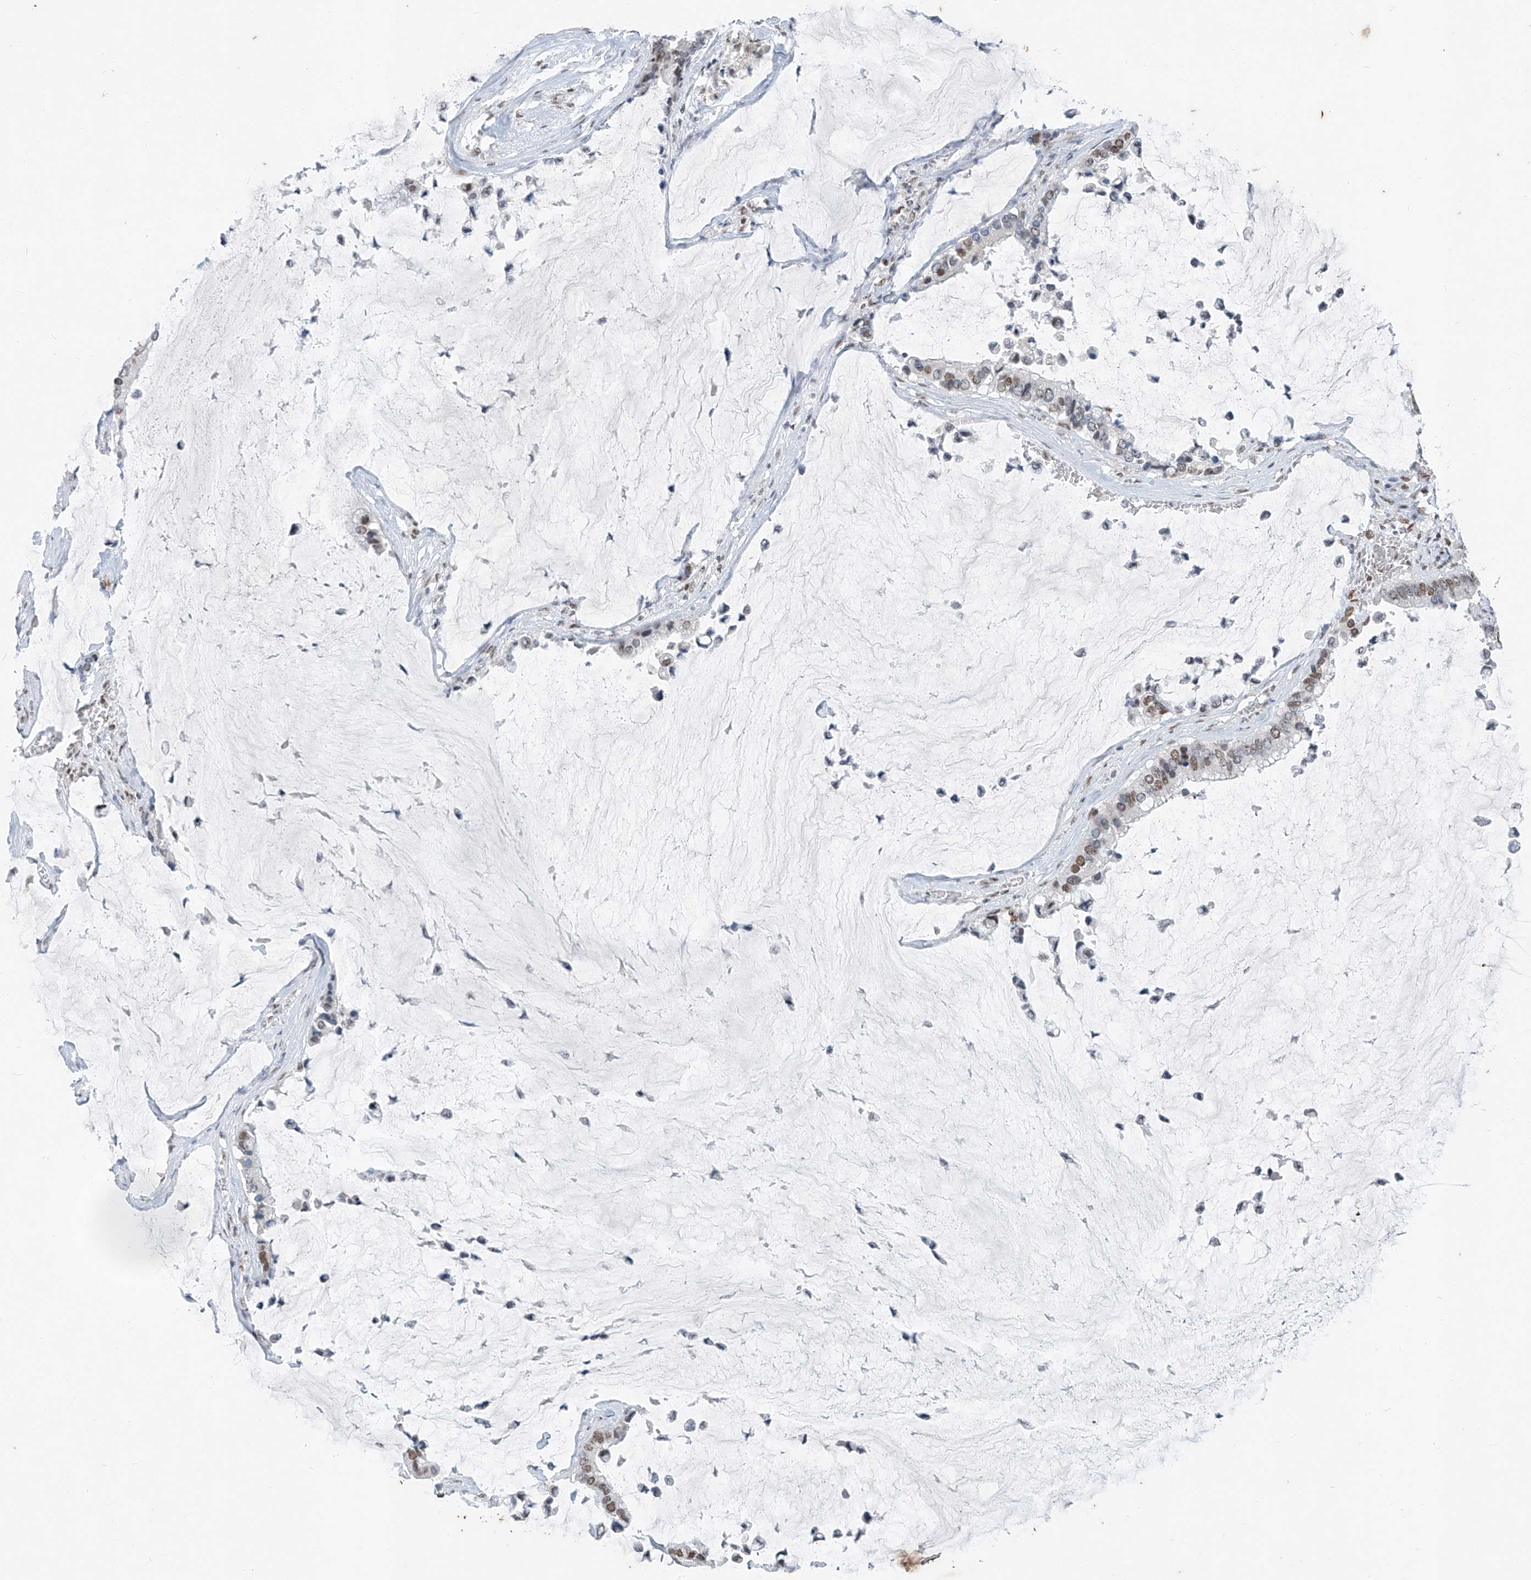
{"staining": {"intensity": "weak", "quantity": "25%-75%", "location": "nuclear"}, "tissue": "pancreatic cancer", "cell_type": "Tumor cells", "image_type": "cancer", "snomed": [{"axis": "morphology", "description": "Adenocarcinoma, NOS"}, {"axis": "topography", "description": "Pancreas"}], "caption": "This micrograph shows pancreatic cancer (adenocarcinoma) stained with IHC to label a protein in brown. The nuclear of tumor cells show weak positivity for the protein. Nuclei are counter-stained blue.", "gene": "TFEC", "patient": {"sex": "male", "age": 41}}